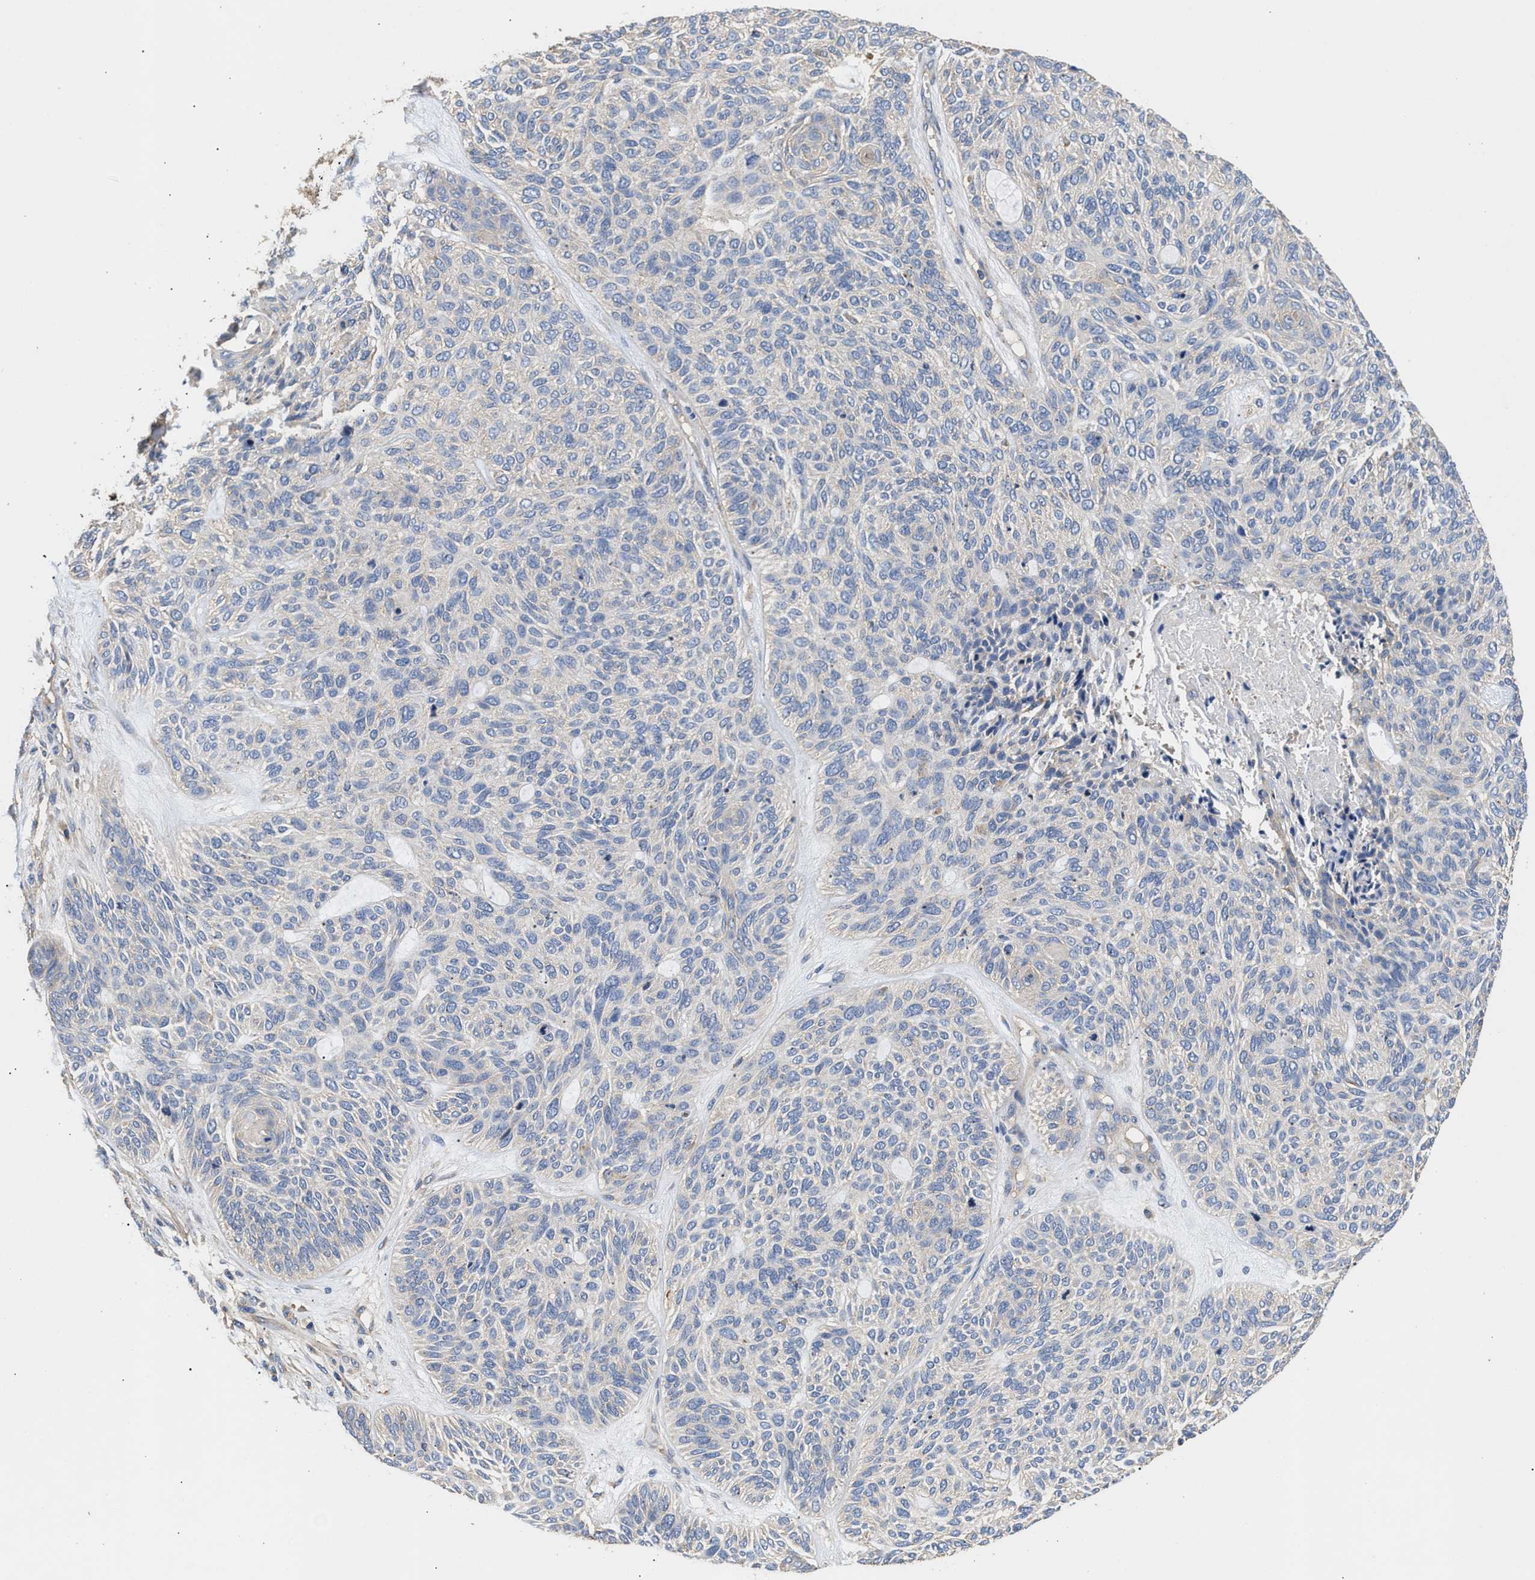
{"staining": {"intensity": "negative", "quantity": "none", "location": "none"}, "tissue": "skin cancer", "cell_type": "Tumor cells", "image_type": "cancer", "snomed": [{"axis": "morphology", "description": "Basal cell carcinoma"}, {"axis": "topography", "description": "Skin"}], "caption": "The immunohistochemistry (IHC) micrograph has no significant positivity in tumor cells of skin cancer tissue. (DAB (3,3'-diaminobenzidine) IHC visualized using brightfield microscopy, high magnification).", "gene": "KLB", "patient": {"sex": "male", "age": 55}}